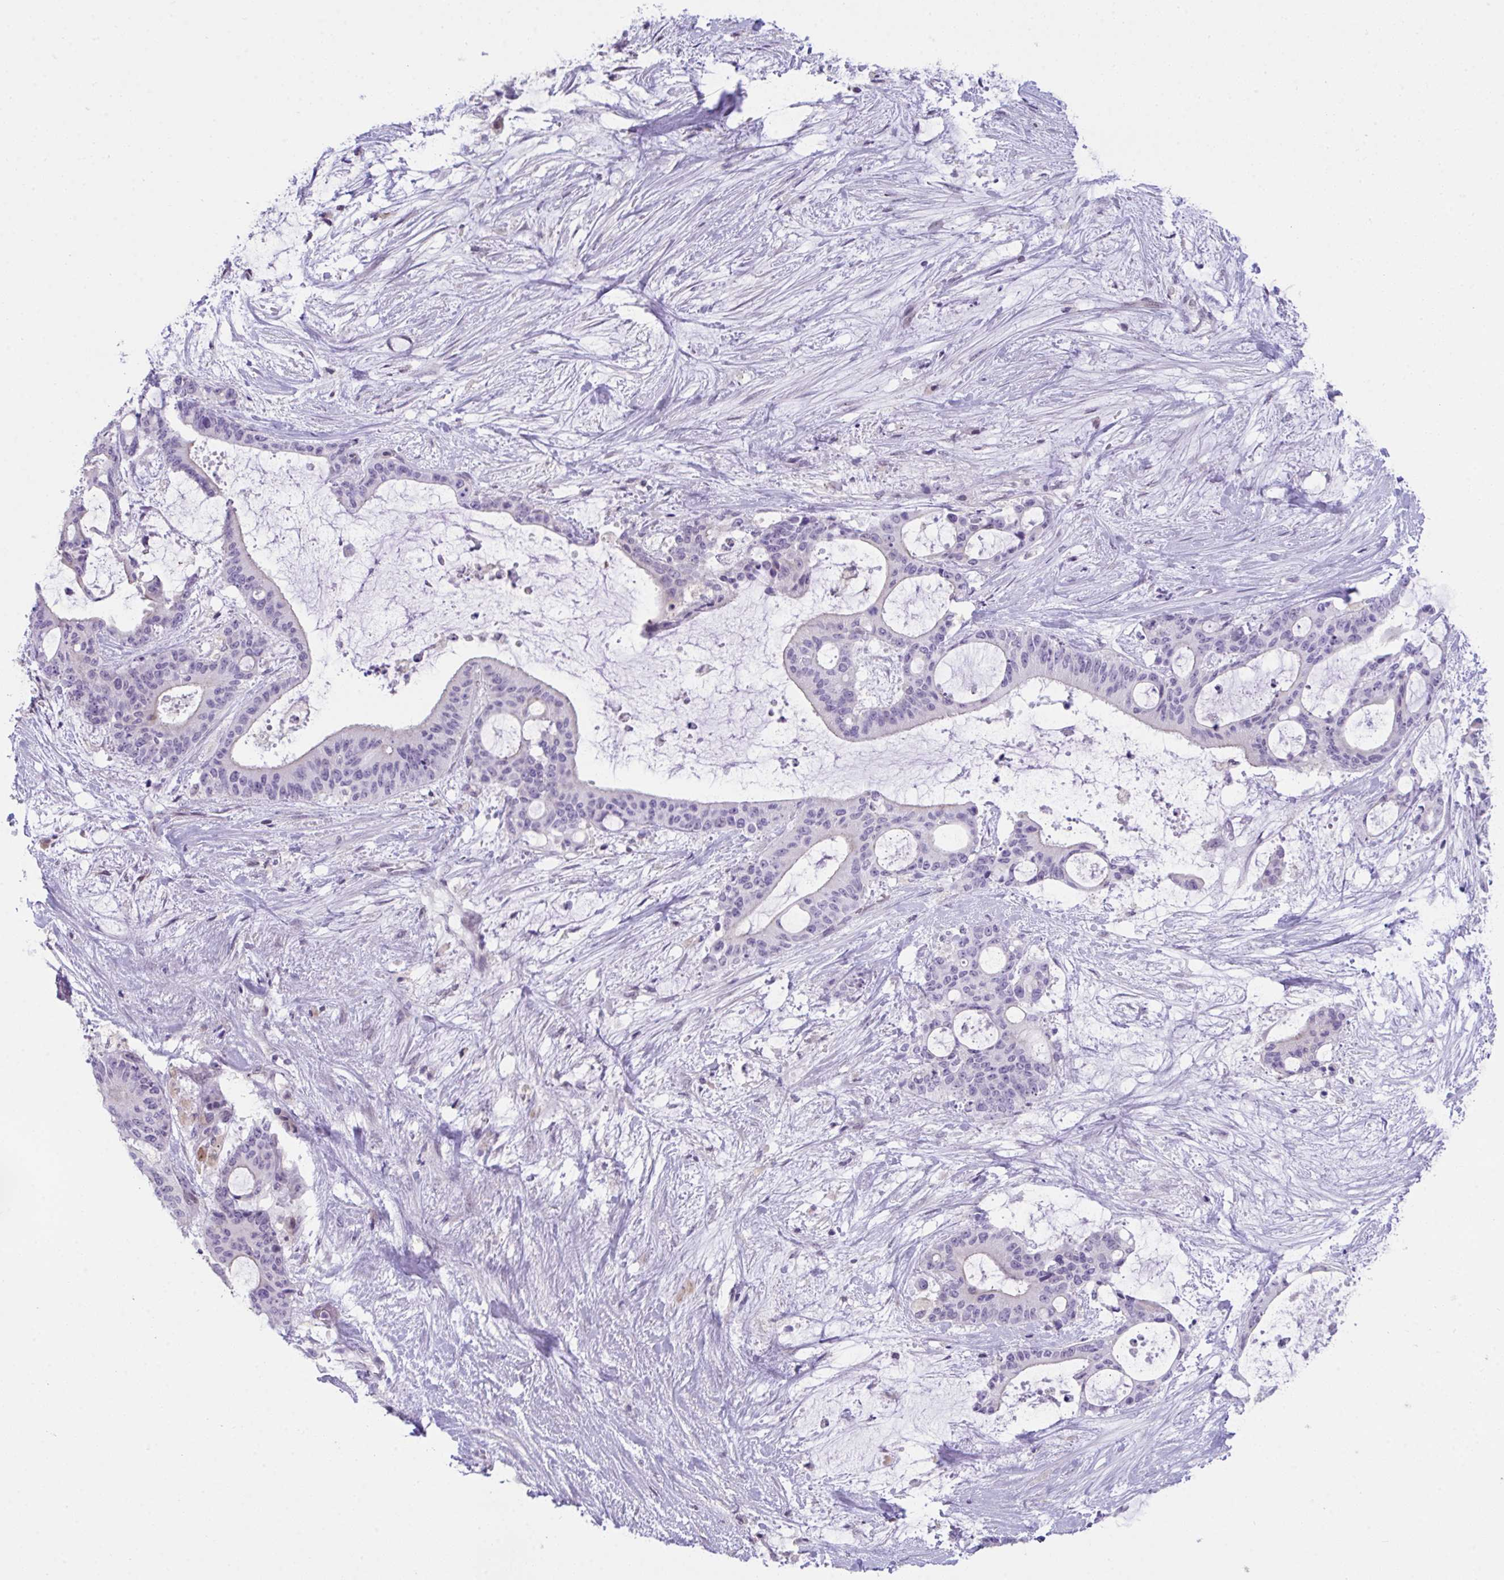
{"staining": {"intensity": "negative", "quantity": "none", "location": "none"}, "tissue": "liver cancer", "cell_type": "Tumor cells", "image_type": "cancer", "snomed": [{"axis": "morphology", "description": "Normal tissue, NOS"}, {"axis": "morphology", "description": "Cholangiocarcinoma"}, {"axis": "topography", "description": "Liver"}, {"axis": "topography", "description": "Peripheral nerve tissue"}], "caption": "The histopathology image exhibits no significant positivity in tumor cells of cholangiocarcinoma (liver).", "gene": "ATP6V0D2", "patient": {"sex": "female", "age": 73}}